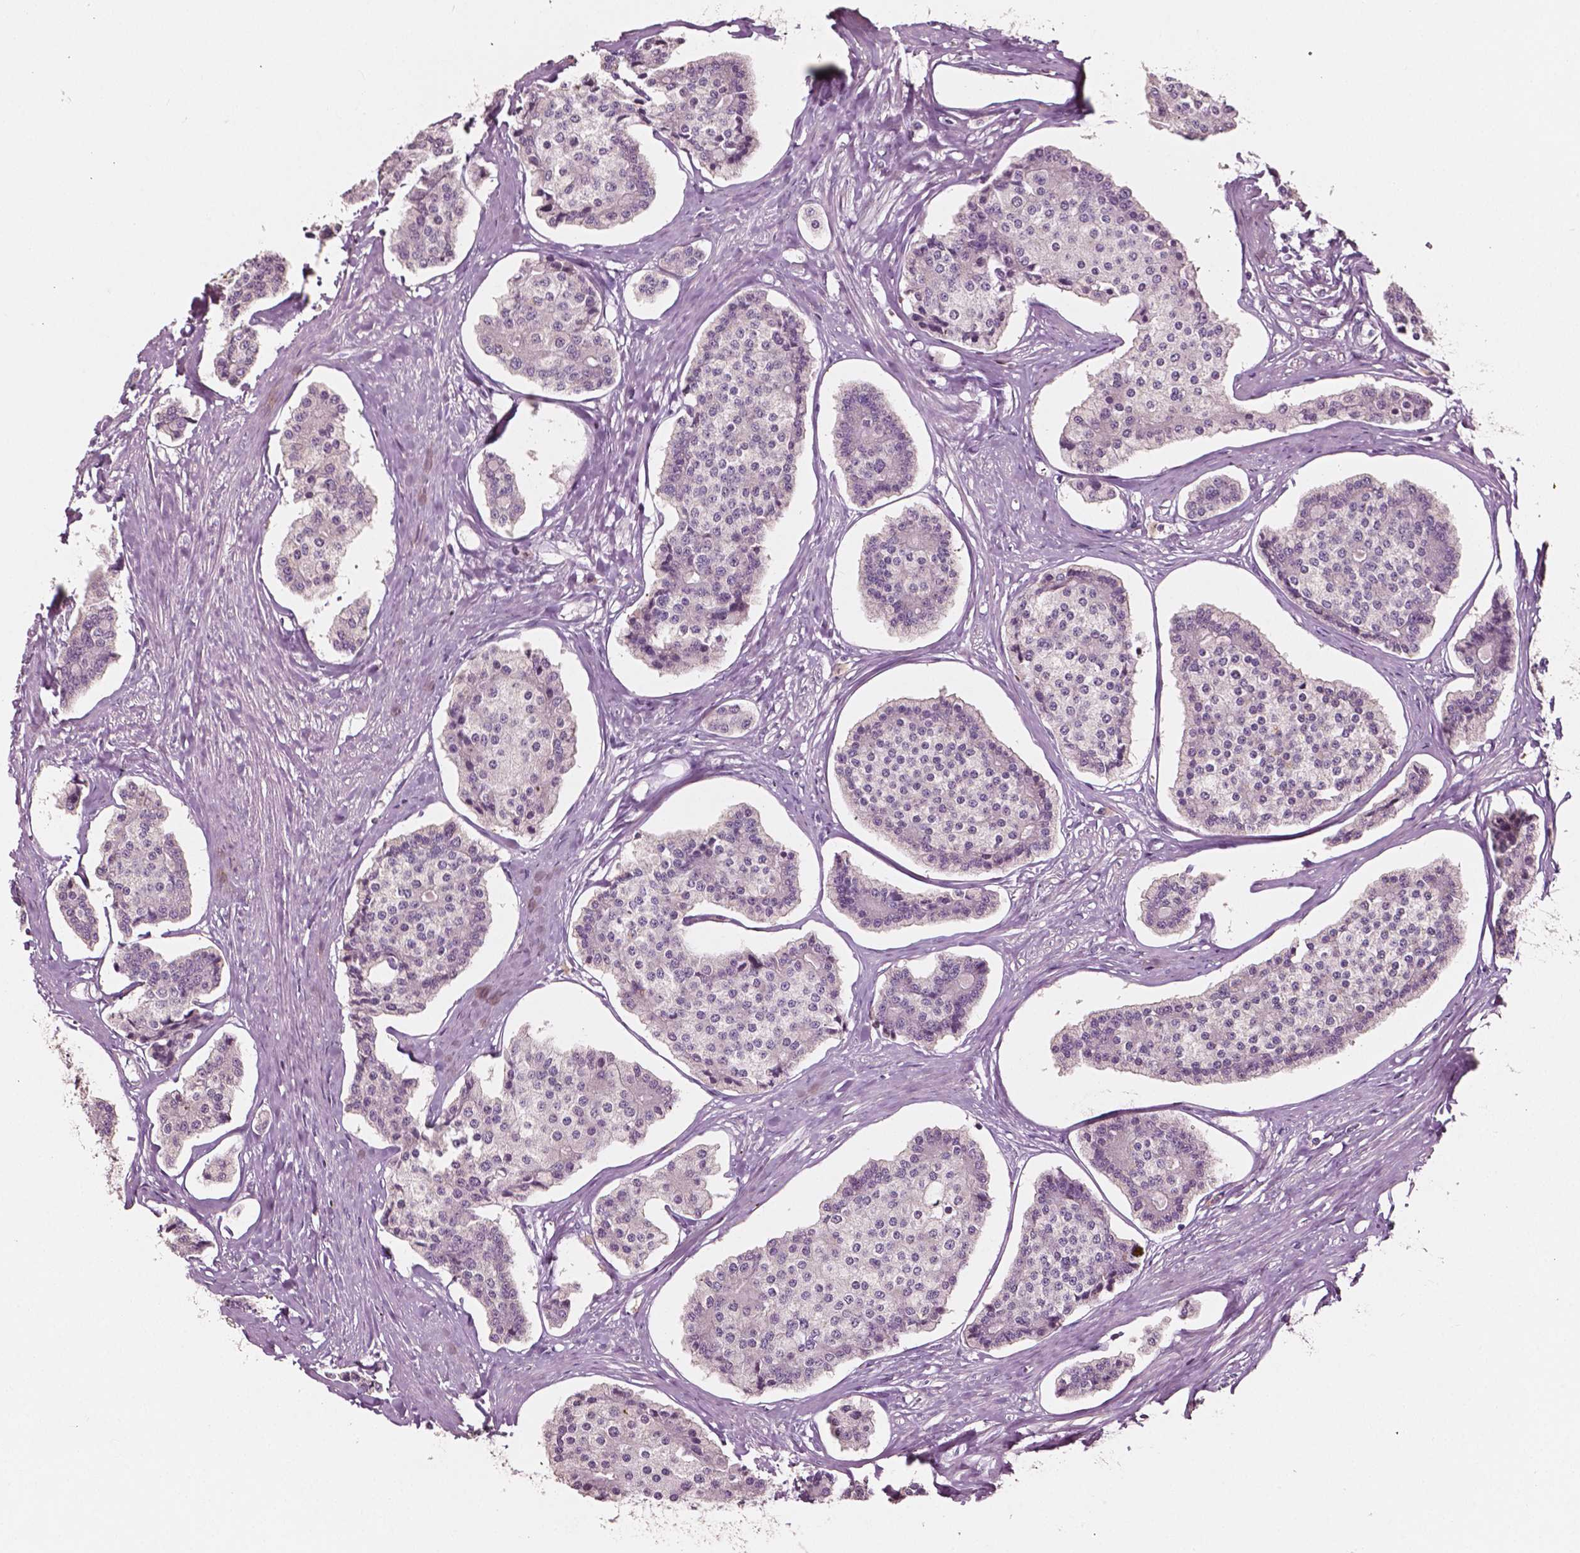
{"staining": {"intensity": "negative", "quantity": "none", "location": "none"}, "tissue": "carcinoid", "cell_type": "Tumor cells", "image_type": "cancer", "snomed": [{"axis": "morphology", "description": "Carcinoid, malignant, NOS"}, {"axis": "topography", "description": "Small intestine"}], "caption": "There is no significant expression in tumor cells of carcinoid (malignant).", "gene": "PLA2R1", "patient": {"sex": "female", "age": 65}}